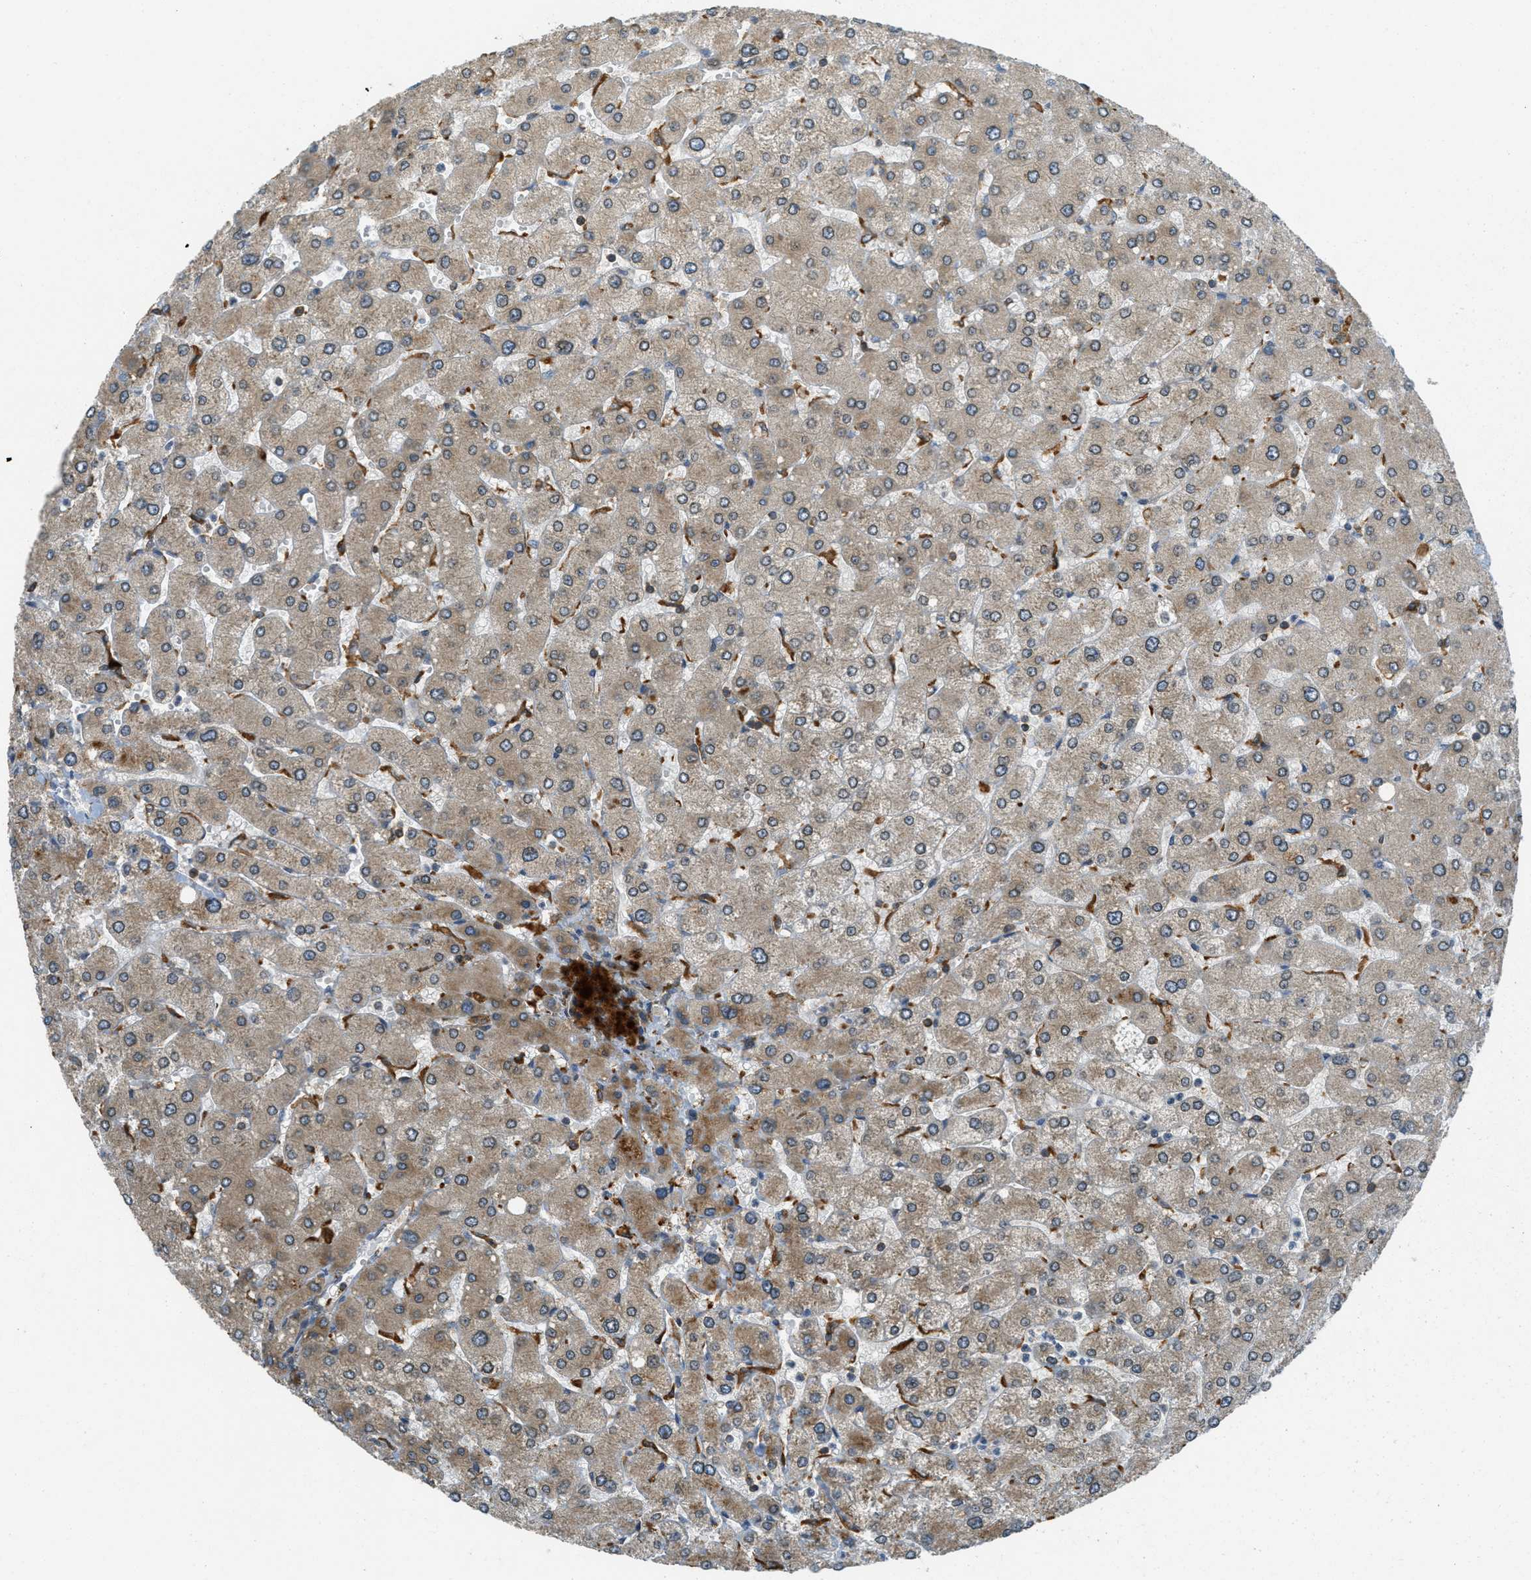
{"staining": {"intensity": "weak", "quantity": ">75%", "location": "cytoplasmic/membranous"}, "tissue": "liver", "cell_type": "Cholangiocytes", "image_type": "normal", "snomed": [{"axis": "morphology", "description": "Normal tissue, NOS"}, {"axis": "topography", "description": "Liver"}], "caption": "Weak cytoplasmic/membranous positivity for a protein is appreciated in about >75% of cholangiocytes of normal liver using immunohistochemistry (IHC).", "gene": "PCDH18", "patient": {"sex": "male", "age": 55}}